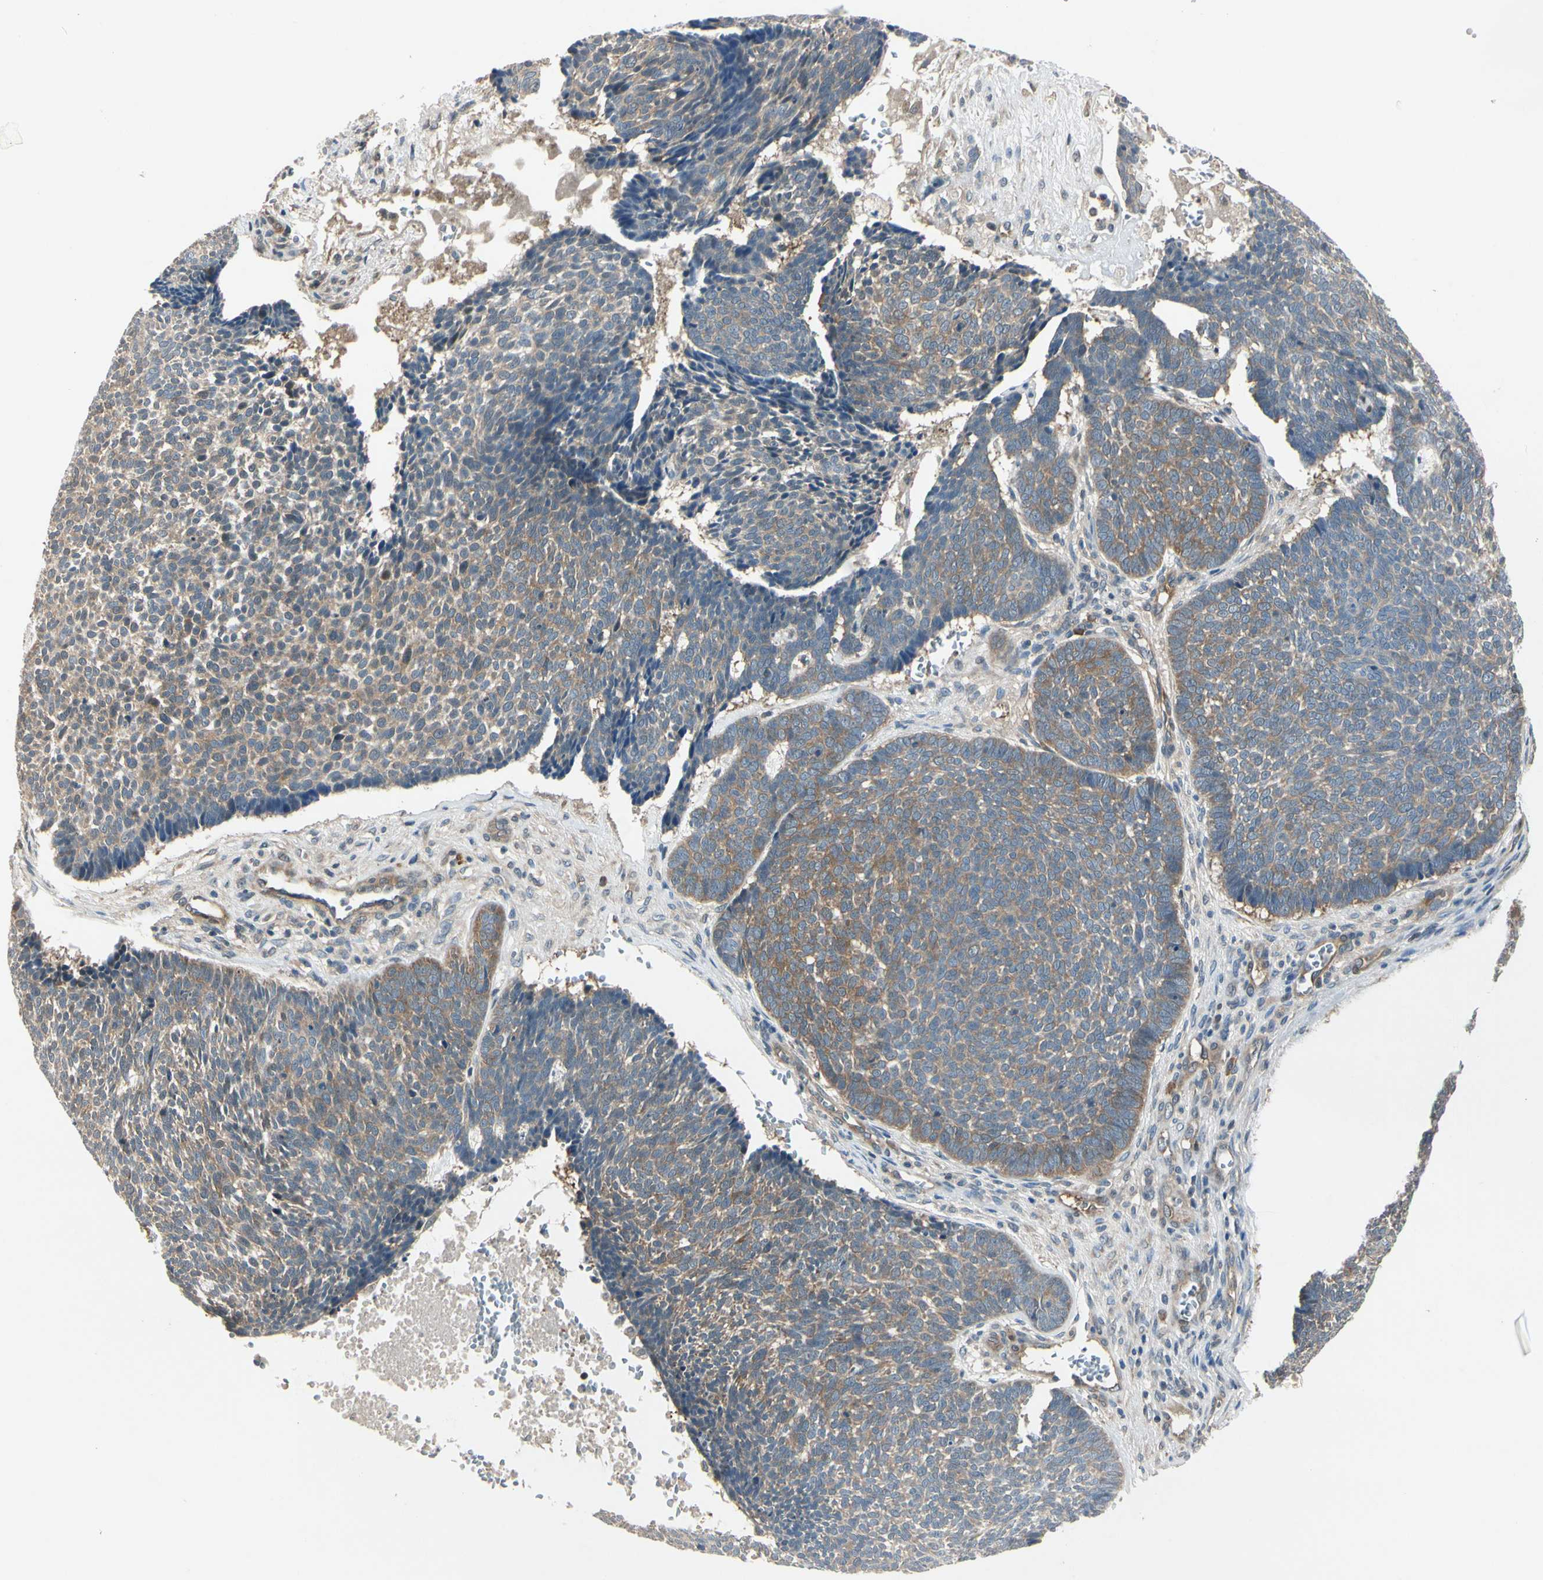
{"staining": {"intensity": "moderate", "quantity": "25%-75%", "location": "cytoplasmic/membranous"}, "tissue": "skin cancer", "cell_type": "Tumor cells", "image_type": "cancer", "snomed": [{"axis": "morphology", "description": "Basal cell carcinoma"}, {"axis": "topography", "description": "Skin"}], "caption": "Brown immunohistochemical staining in human skin cancer exhibits moderate cytoplasmic/membranous positivity in about 25%-75% of tumor cells. The protein is shown in brown color, while the nuclei are stained blue.", "gene": "RASGRF1", "patient": {"sex": "male", "age": 84}}